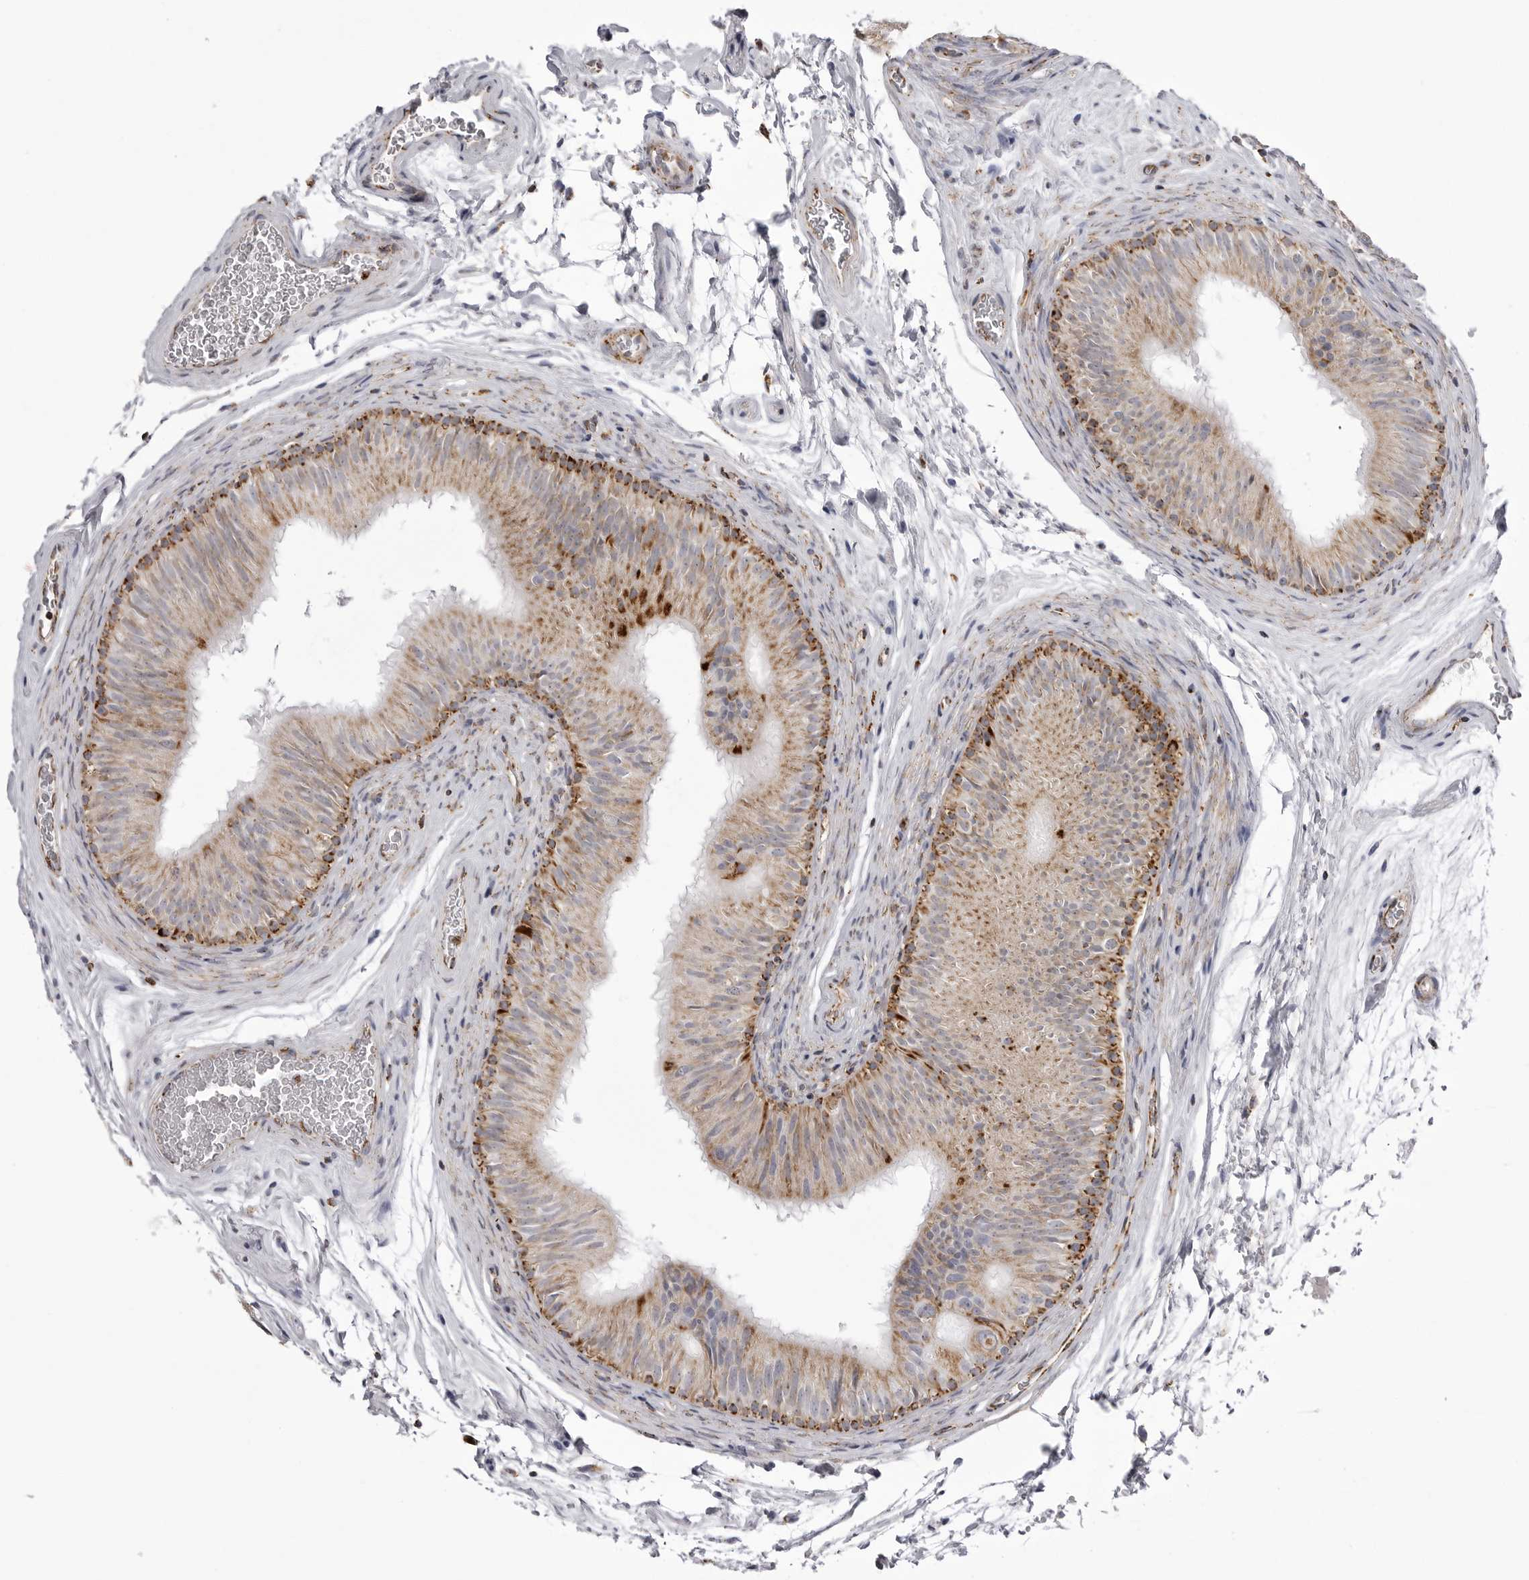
{"staining": {"intensity": "moderate", "quantity": ">75%", "location": "cytoplasmic/membranous"}, "tissue": "epididymis", "cell_type": "Glandular cells", "image_type": "normal", "snomed": [{"axis": "morphology", "description": "Normal tissue, NOS"}, {"axis": "topography", "description": "Epididymis"}], "caption": "An image of epididymis stained for a protein shows moderate cytoplasmic/membranous brown staining in glandular cells. (brown staining indicates protein expression, while blue staining denotes nuclei).", "gene": "TUFM", "patient": {"sex": "male", "age": 36}}